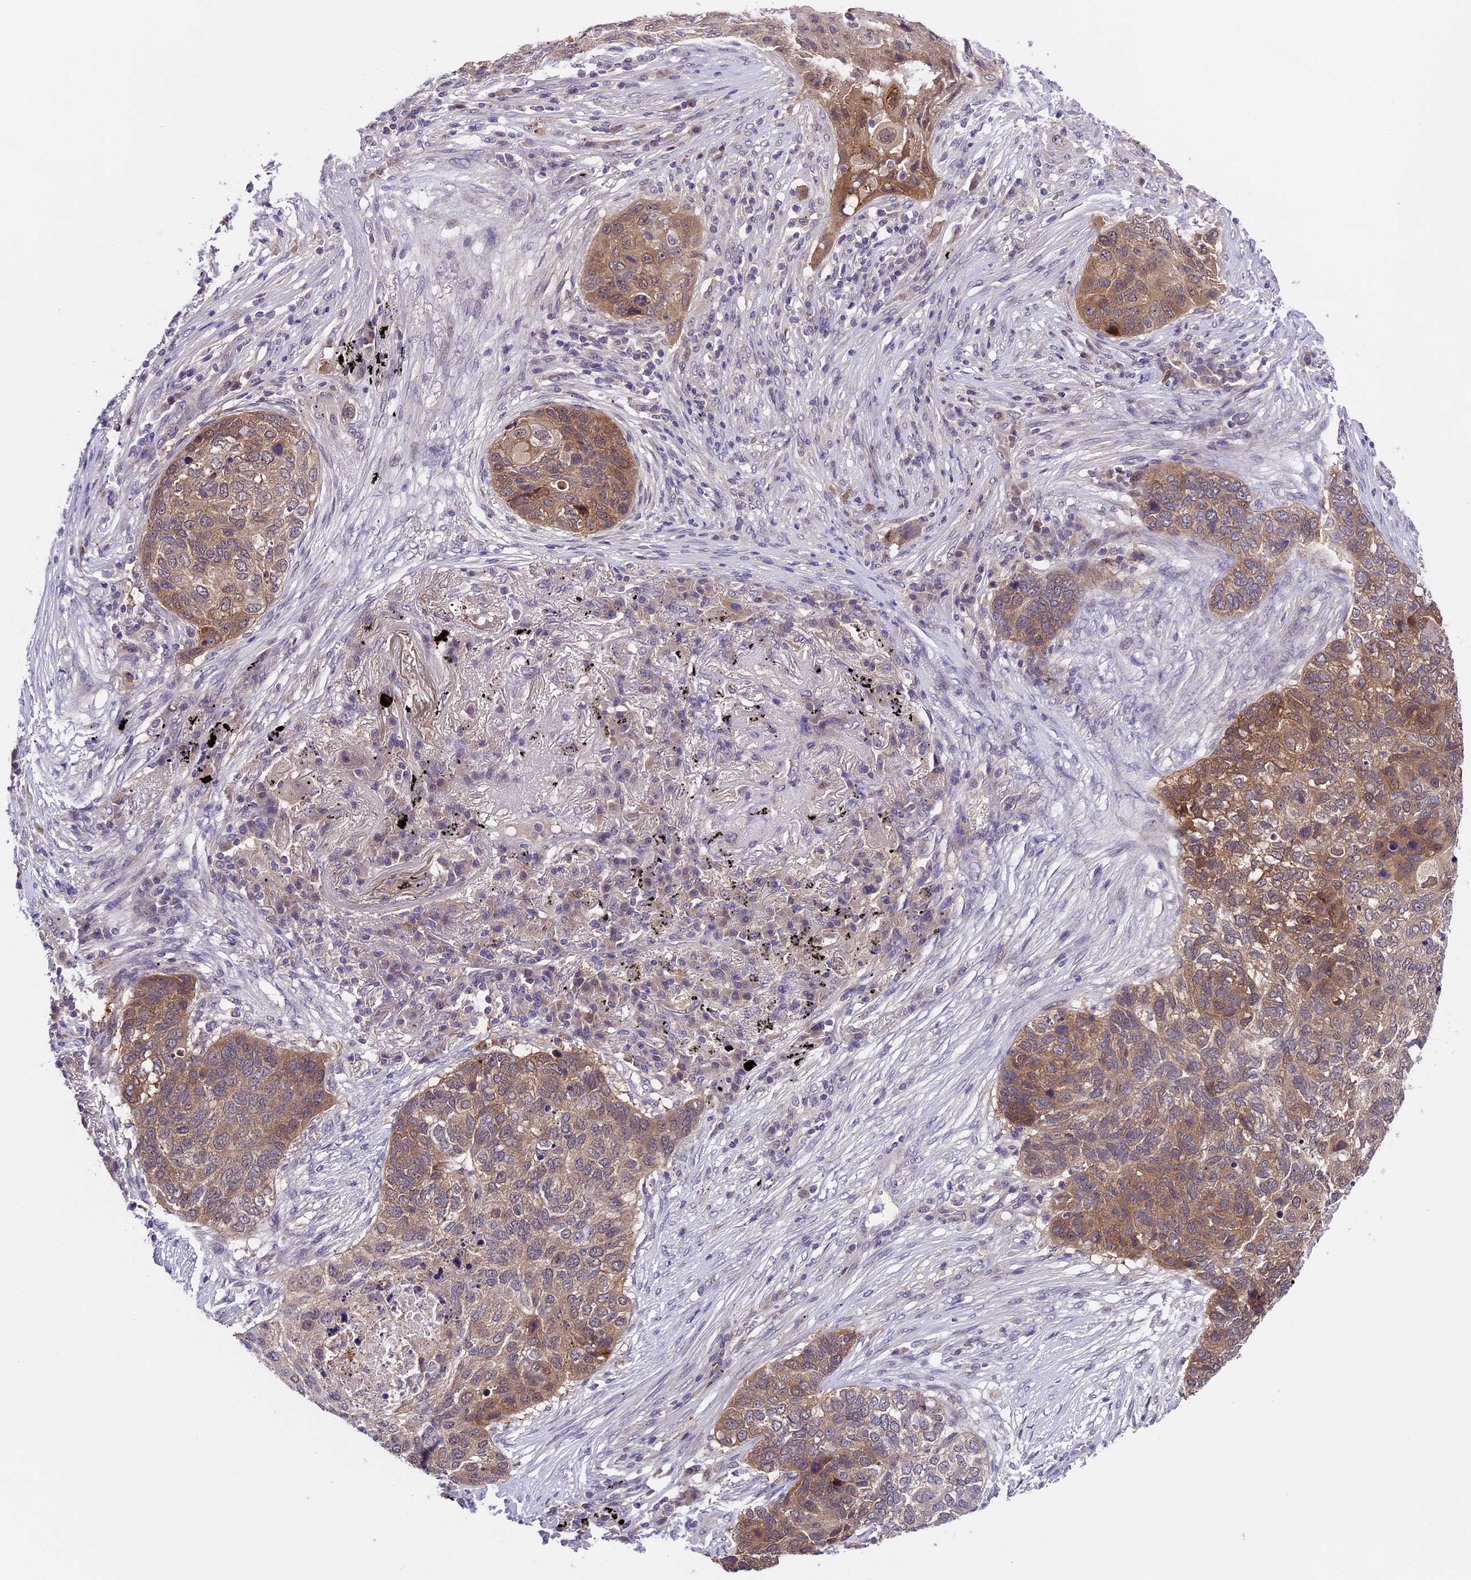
{"staining": {"intensity": "moderate", "quantity": ">75%", "location": "cytoplasmic/membranous"}, "tissue": "lung cancer", "cell_type": "Tumor cells", "image_type": "cancer", "snomed": [{"axis": "morphology", "description": "Squamous cell carcinoma, NOS"}, {"axis": "topography", "description": "Lung"}], "caption": "Tumor cells demonstrate medium levels of moderate cytoplasmic/membranous staining in approximately >75% of cells in human lung cancer. (DAB IHC with brightfield microscopy, high magnification).", "gene": "XKR7", "patient": {"sex": "female", "age": 63}}